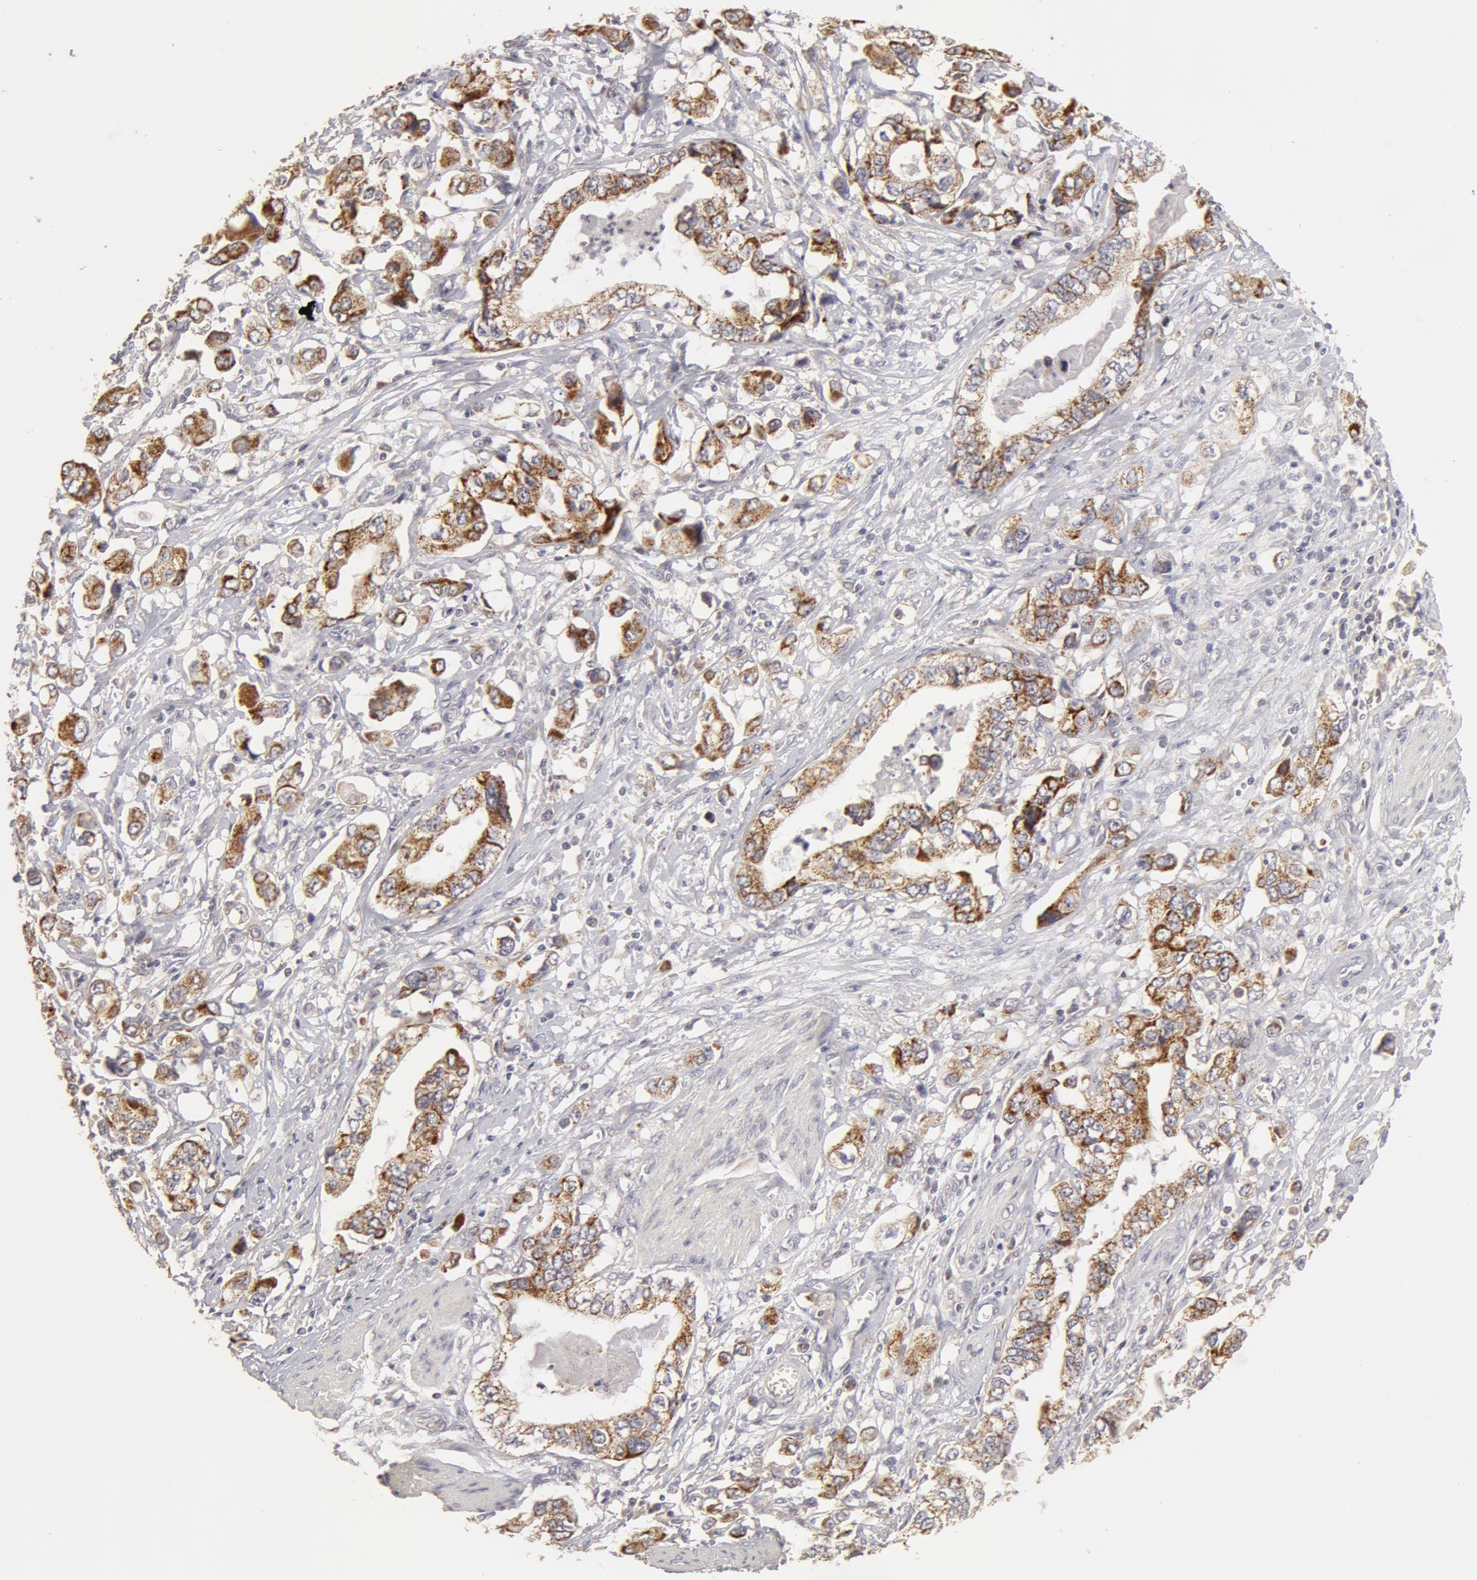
{"staining": {"intensity": "moderate", "quantity": "25%-75%", "location": "cytoplasmic/membranous"}, "tissue": "stomach cancer", "cell_type": "Tumor cells", "image_type": "cancer", "snomed": [{"axis": "morphology", "description": "Adenocarcinoma, NOS"}, {"axis": "topography", "description": "Pancreas"}, {"axis": "topography", "description": "Stomach, upper"}], "caption": "High-magnification brightfield microscopy of adenocarcinoma (stomach) stained with DAB (brown) and counterstained with hematoxylin (blue). tumor cells exhibit moderate cytoplasmic/membranous positivity is present in approximately25%-75% of cells. (Stains: DAB (3,3'-diaminobenzidine) in brown, nuclei in blue, Microscopy: brightfield microscopy at high magnification).", "gene": "ADPRH", "patient": {"sex": "male", "age": 77}}